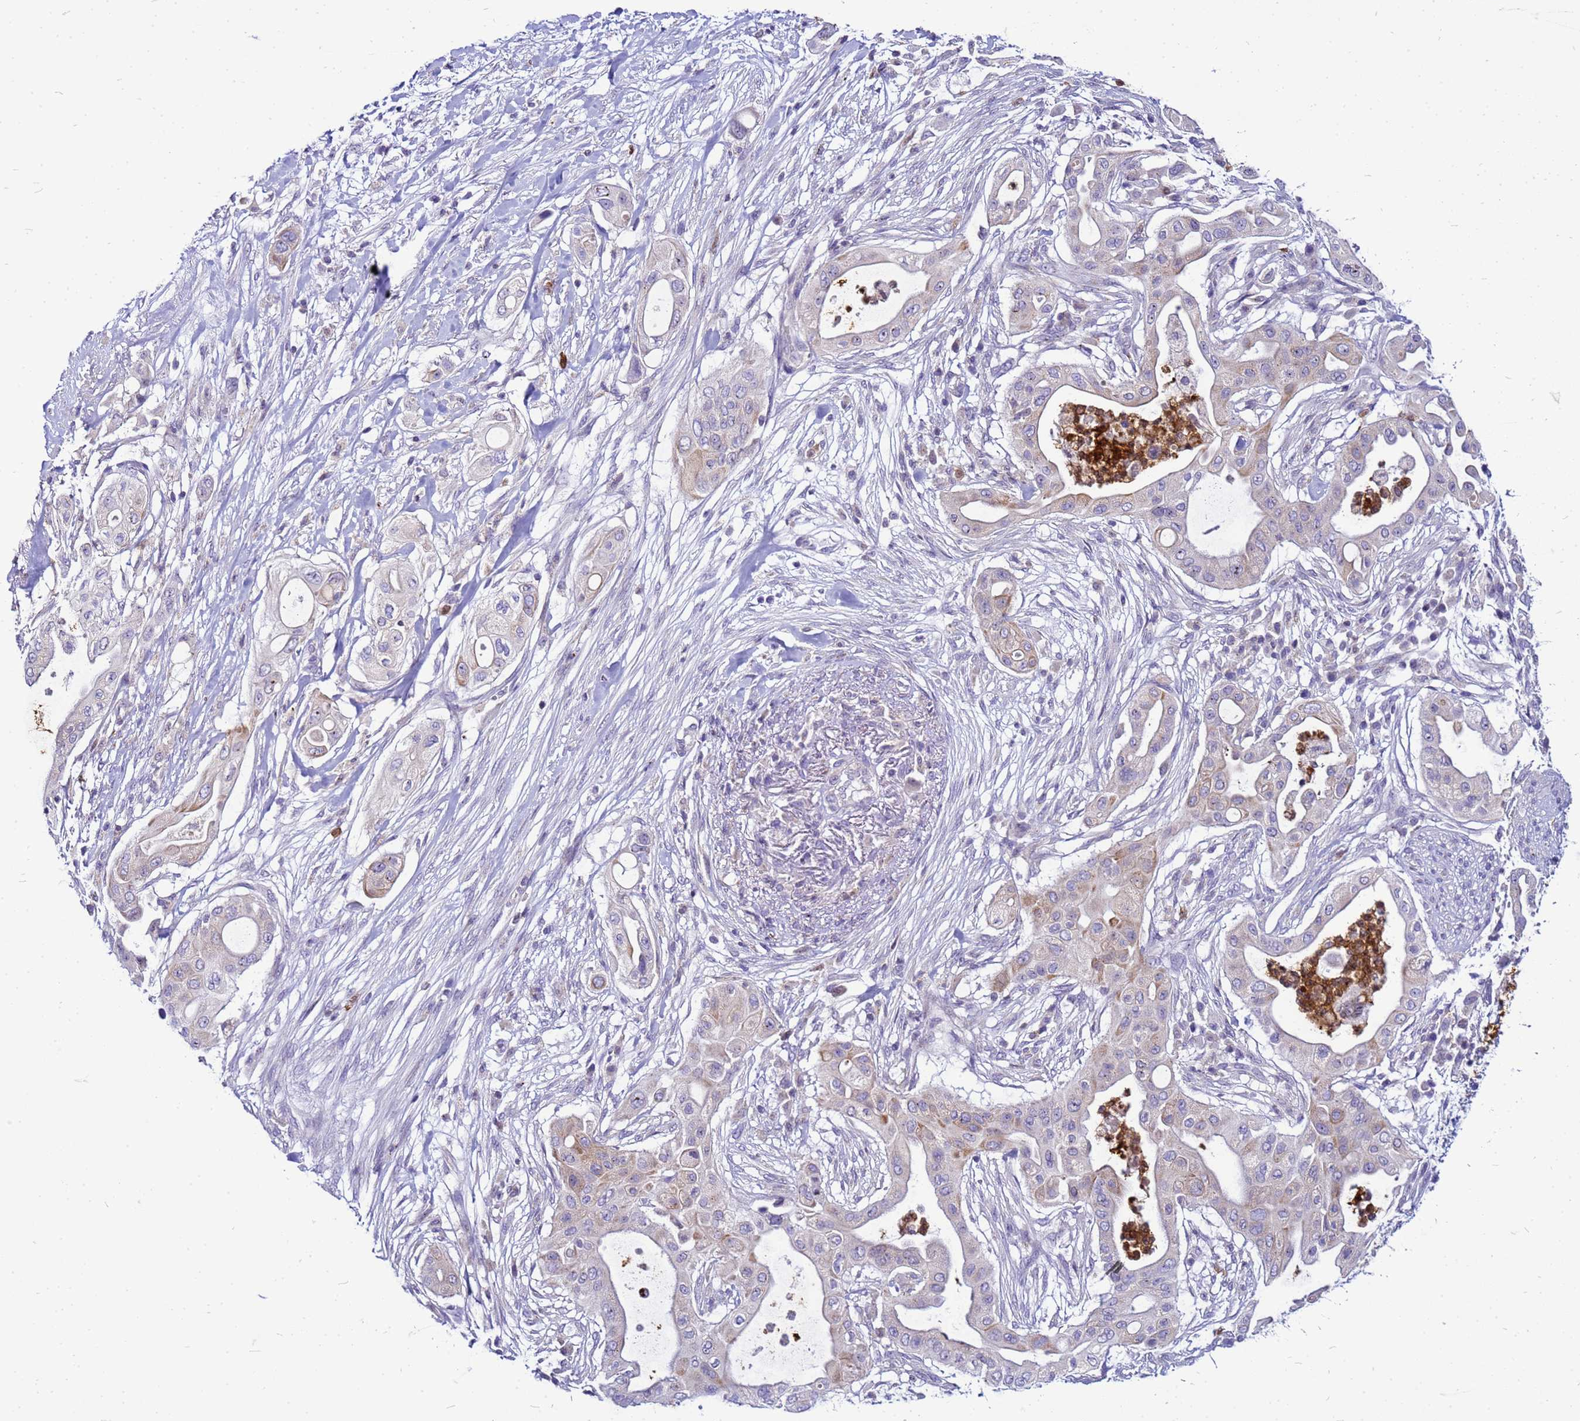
{"staining": {"intensity": "weak", "quantity": "<25%", "location": "cytoplasmic/membranous"}, "tissue": "pancreatic cancer", "cell_type": "Tumor cells", "image_type": "cancer", "snomed": [{"axis": "morphology", "description": "Adenocarcinoma, NOS"}, {"axis": "topography", "description": "Pancreas"}], "caption": "Immunohistochemistry histopathology image of human pancreatic adenocarcinoma stained for a protein (brown), which shows no positivity in tumor cells.", "gene": "VPS4B", "patient": {"sex": "male", "age": 68}}